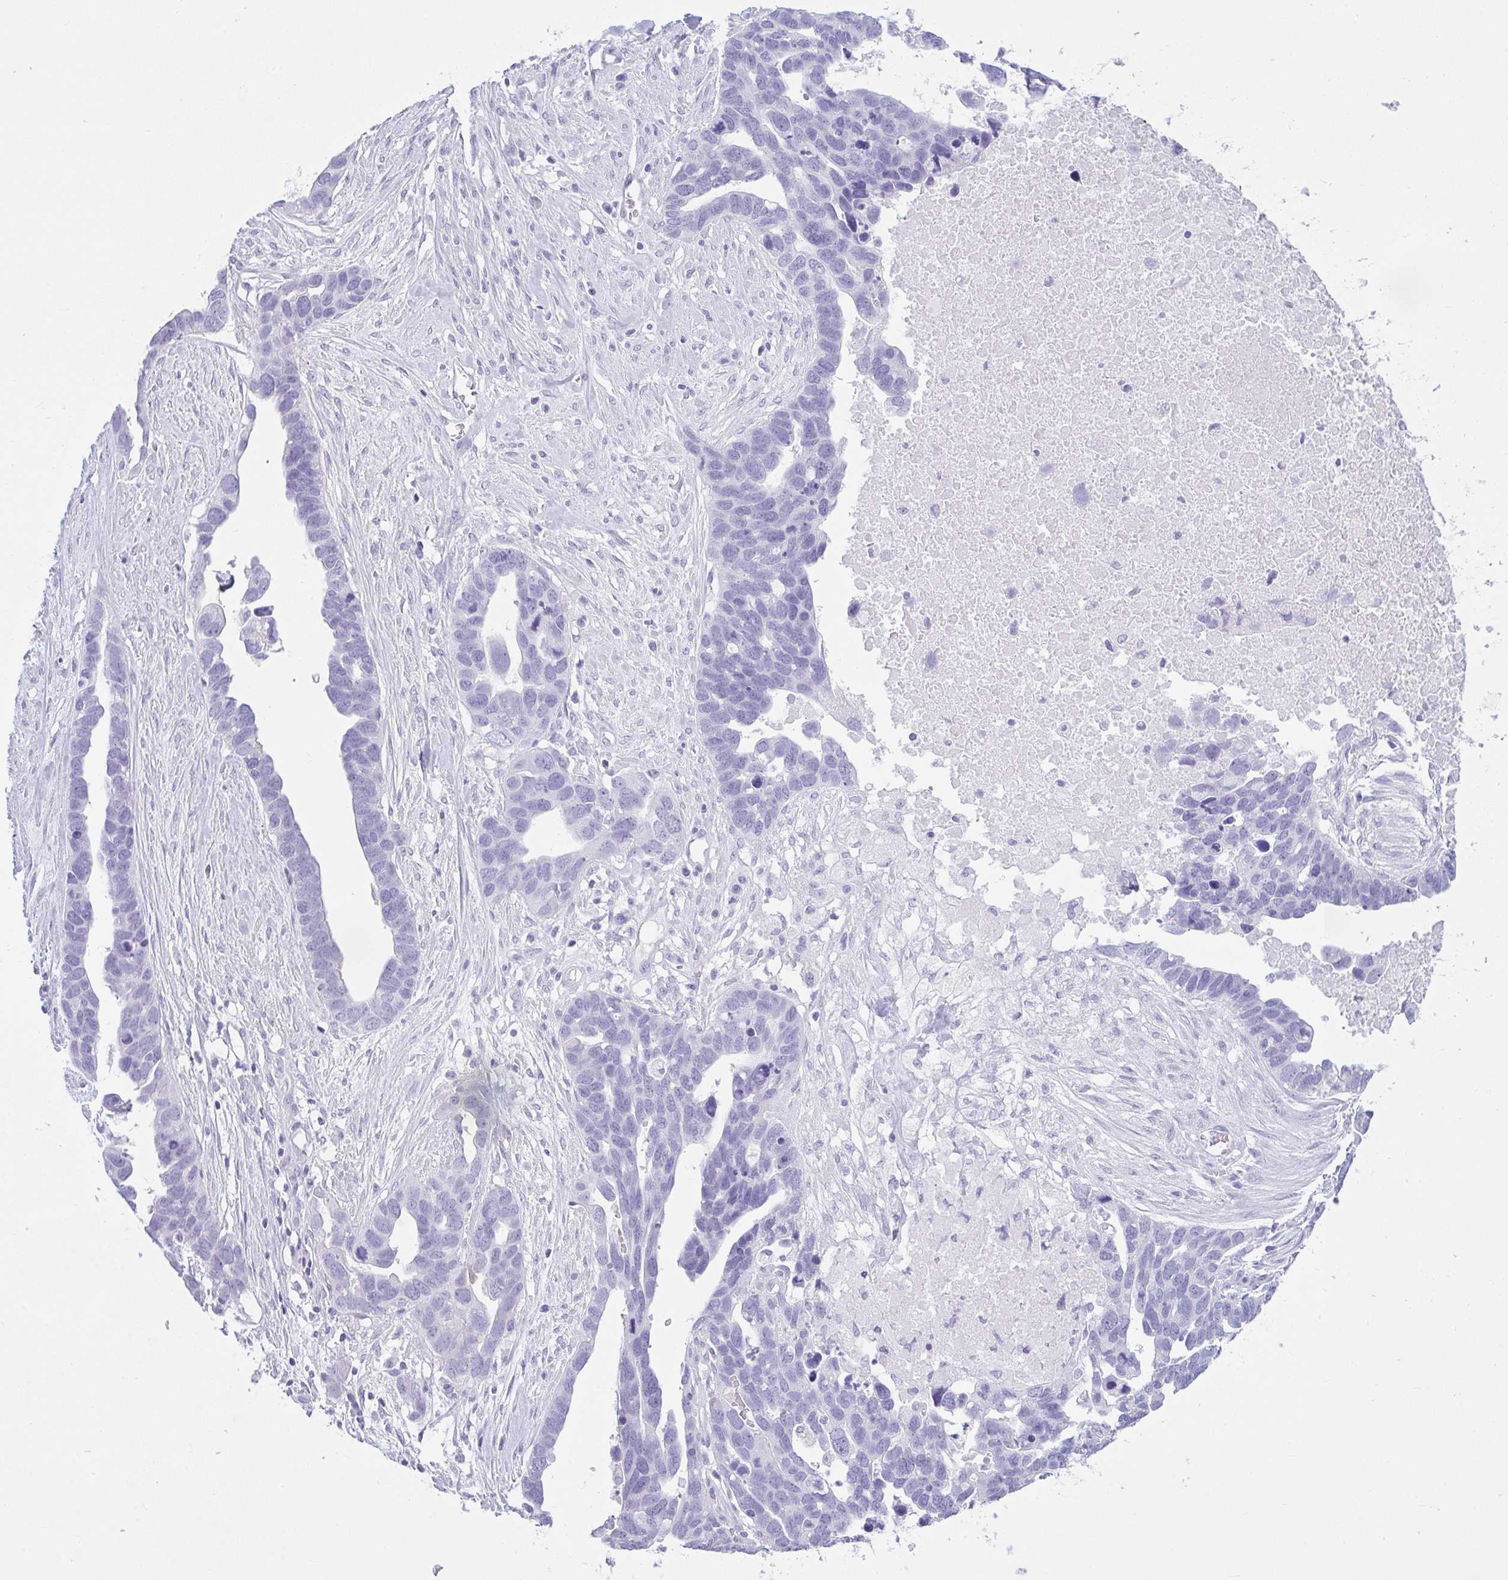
{"staining": {"intensity": "negative", "quantity": "none", "location": "none"}, "tissue": "ovarian cancer", "cell_type": "Tumor cells", "image_type": "cancer", "snomed": [{"axis": "morphology", "description": "Cystadenocarcinoma, serous, NOS"}, {"axis": "topography", "description": "Ovary"}], "caption": "Tumor cells are negative for brown protein staining in ovarian cancer (serous cystadenocarcinoma).", "gene": "RASL10A", "patient": {"sex": "female", "age": 54}}